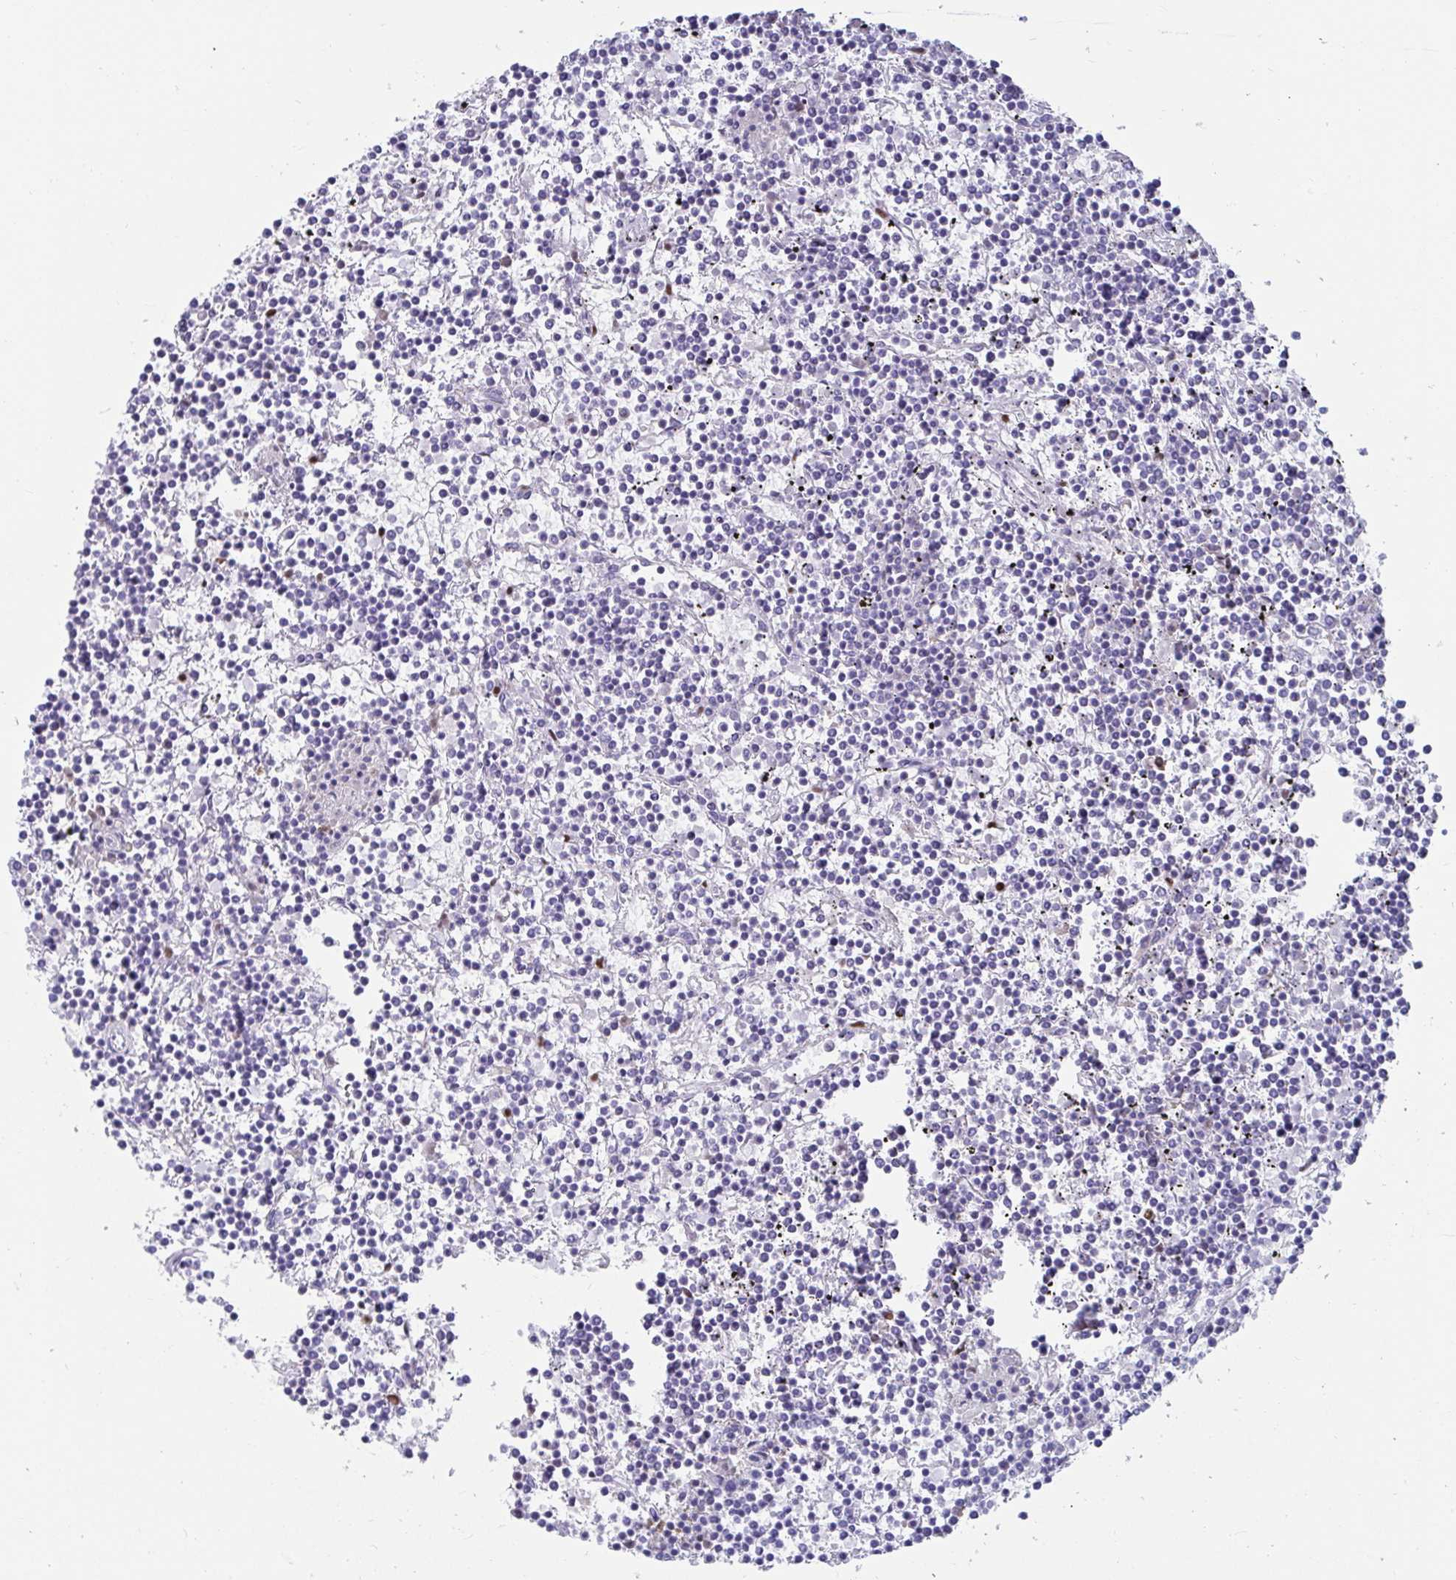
{"staining": {"intensity": "negative", "quantity": "none", "location": "none"}, "tissue": "lymphoma", "cell_type": "Tumor cells", "image_type": "cancer", "snomed": [{"axis": "morphology", "description": "Malignant lymphoma, non-Hodgkin's type, Low grade"}, {"axis": "topography", "description": "Spleen"}], "caption": "Histopathology image shows no significant protein staining in tumor cells of malignant lymphoma, non-Hodgkin's type (low-grade).", "gene": "ZNF586", "patient": {"sex": "female", "age": 19}}